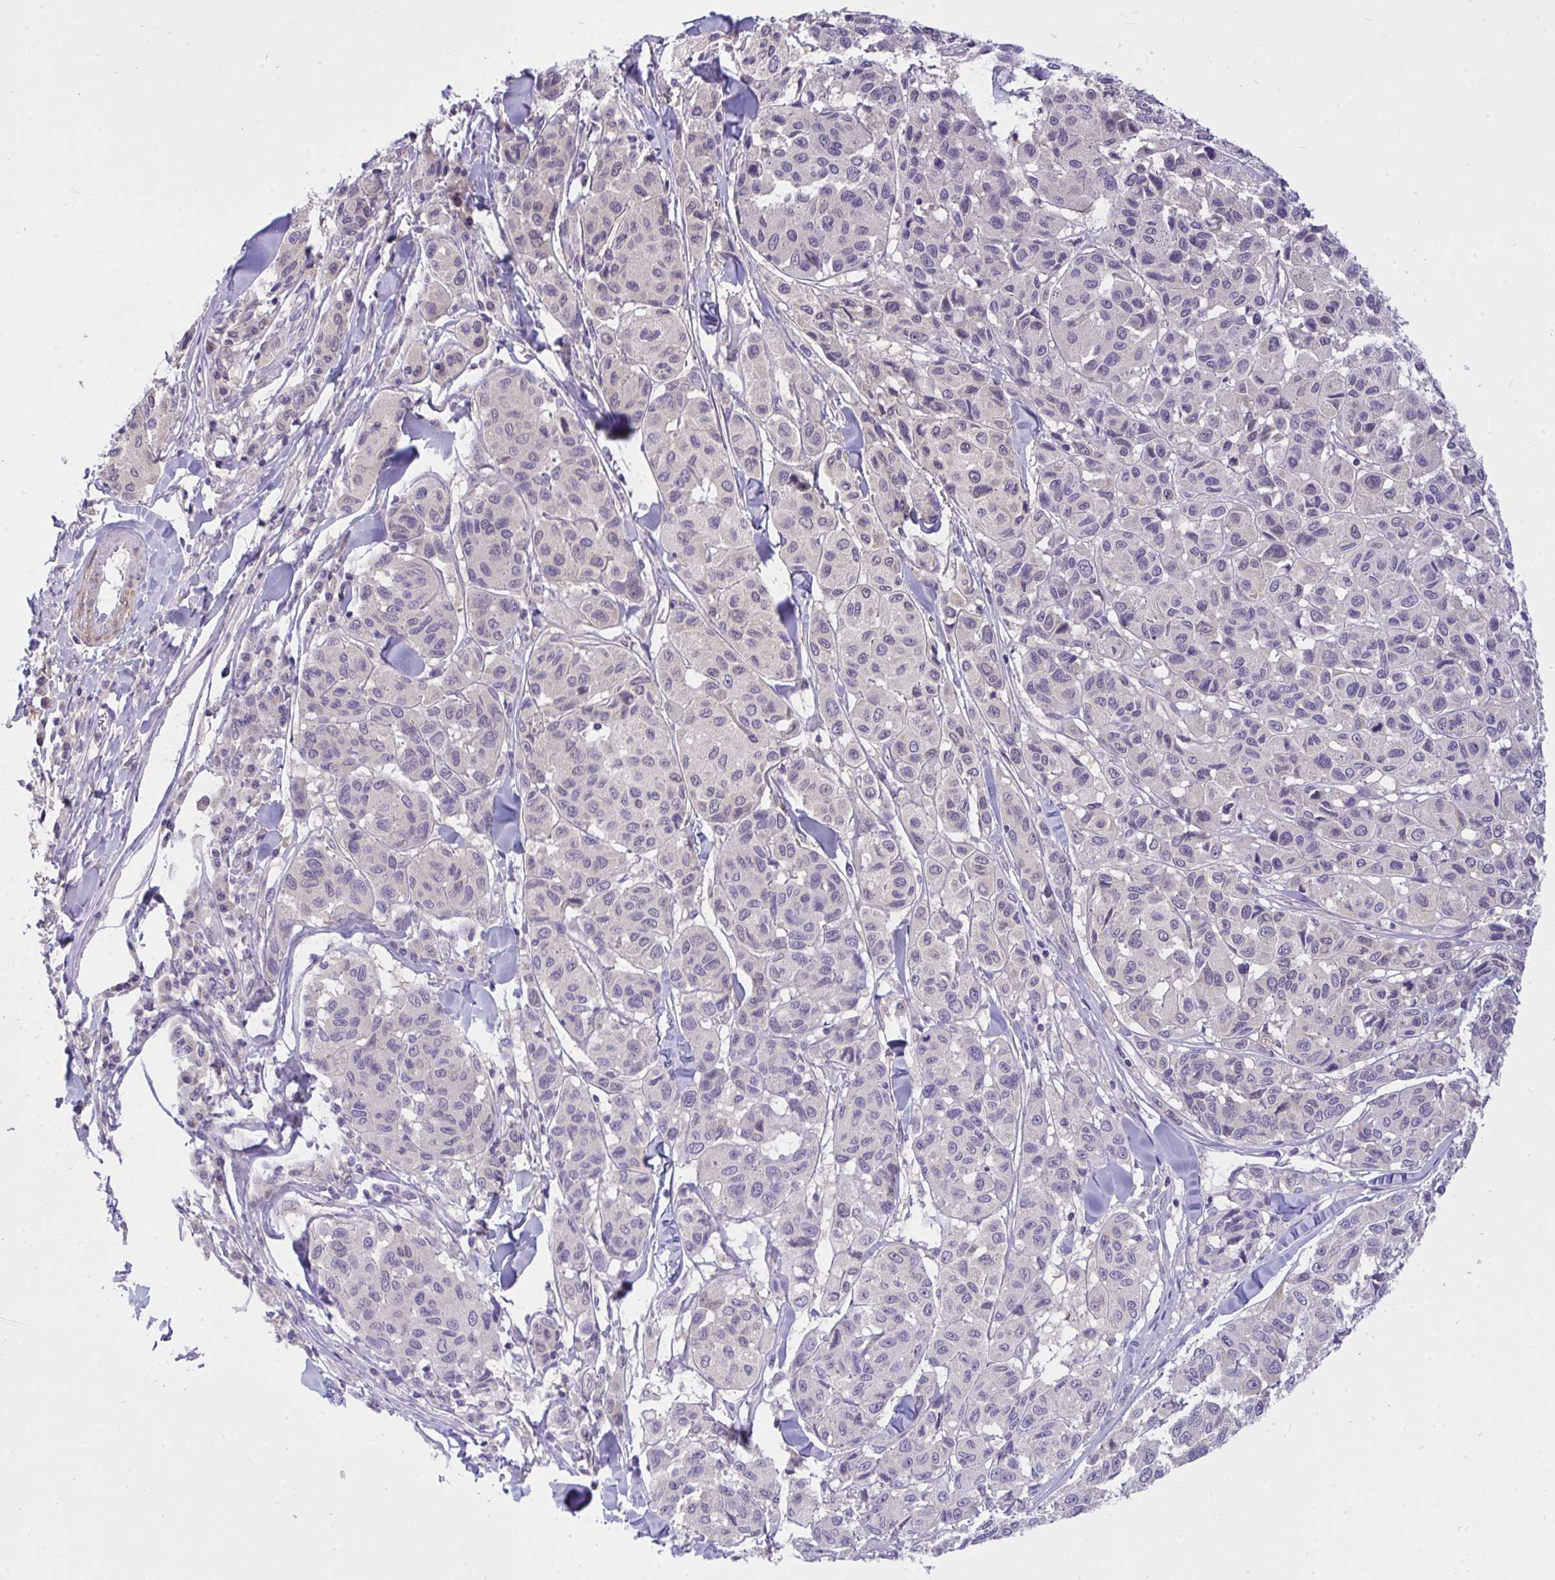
{"staining": {"intensity": "negative", "quantity": "none", "location": "none"}, "tissue": "melanoma", "cell_type": "Tumor cells", "image_type": "cancer", "snomed": [{"axis": "morphology", "description": "Malignant melanoma, NOS"}, {"axis": "topography", "description": "Skin"}], "caption": "This is an immunohistochemistry image of malignant melanoma. There is no expression in tumor cells.", "gene": "C19orf54", "patient": {"sex": "female", "age": 66}}